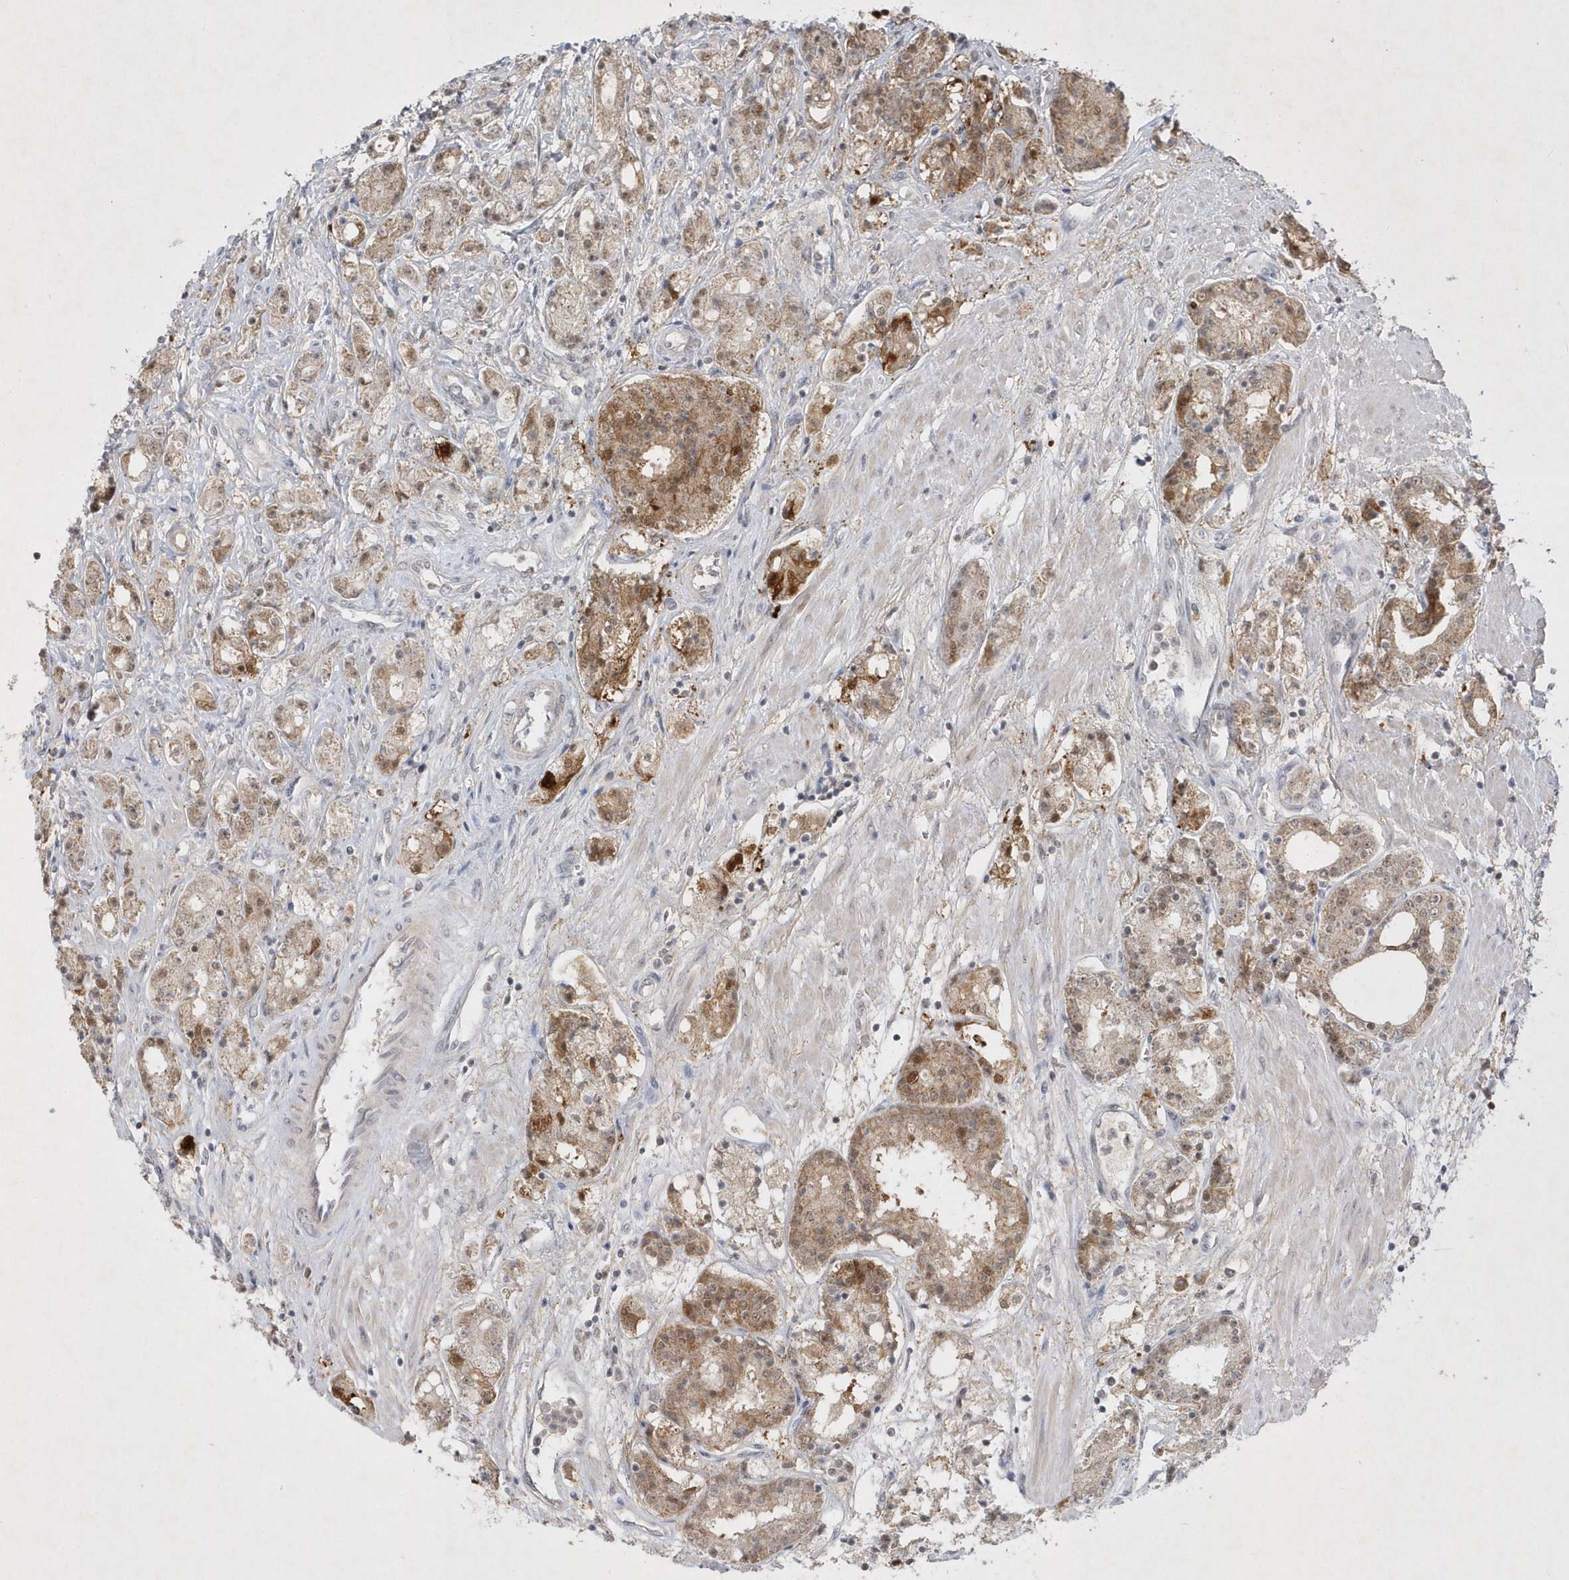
{"staining": {"intensity": "moderate", "quantity": ">75%", "location": "cytoplasmic/membranous"}, "tissue": "prostate cancer", "cell_type": "Tumor cells", "image_type": "cancer", "snomed": [{"axis": "morphology", "description": "Adenocarcinoma, High grade"}, {"axis": "topography", "description": "Prostate"}], "caption": "Protein staining of prostate cancer tissue displays moderate cytoplasmic/membranous staining in approximately >75% of tumor cells.", "gene": "CPSF3", "patient": {"sex": "male", "age": 60}}